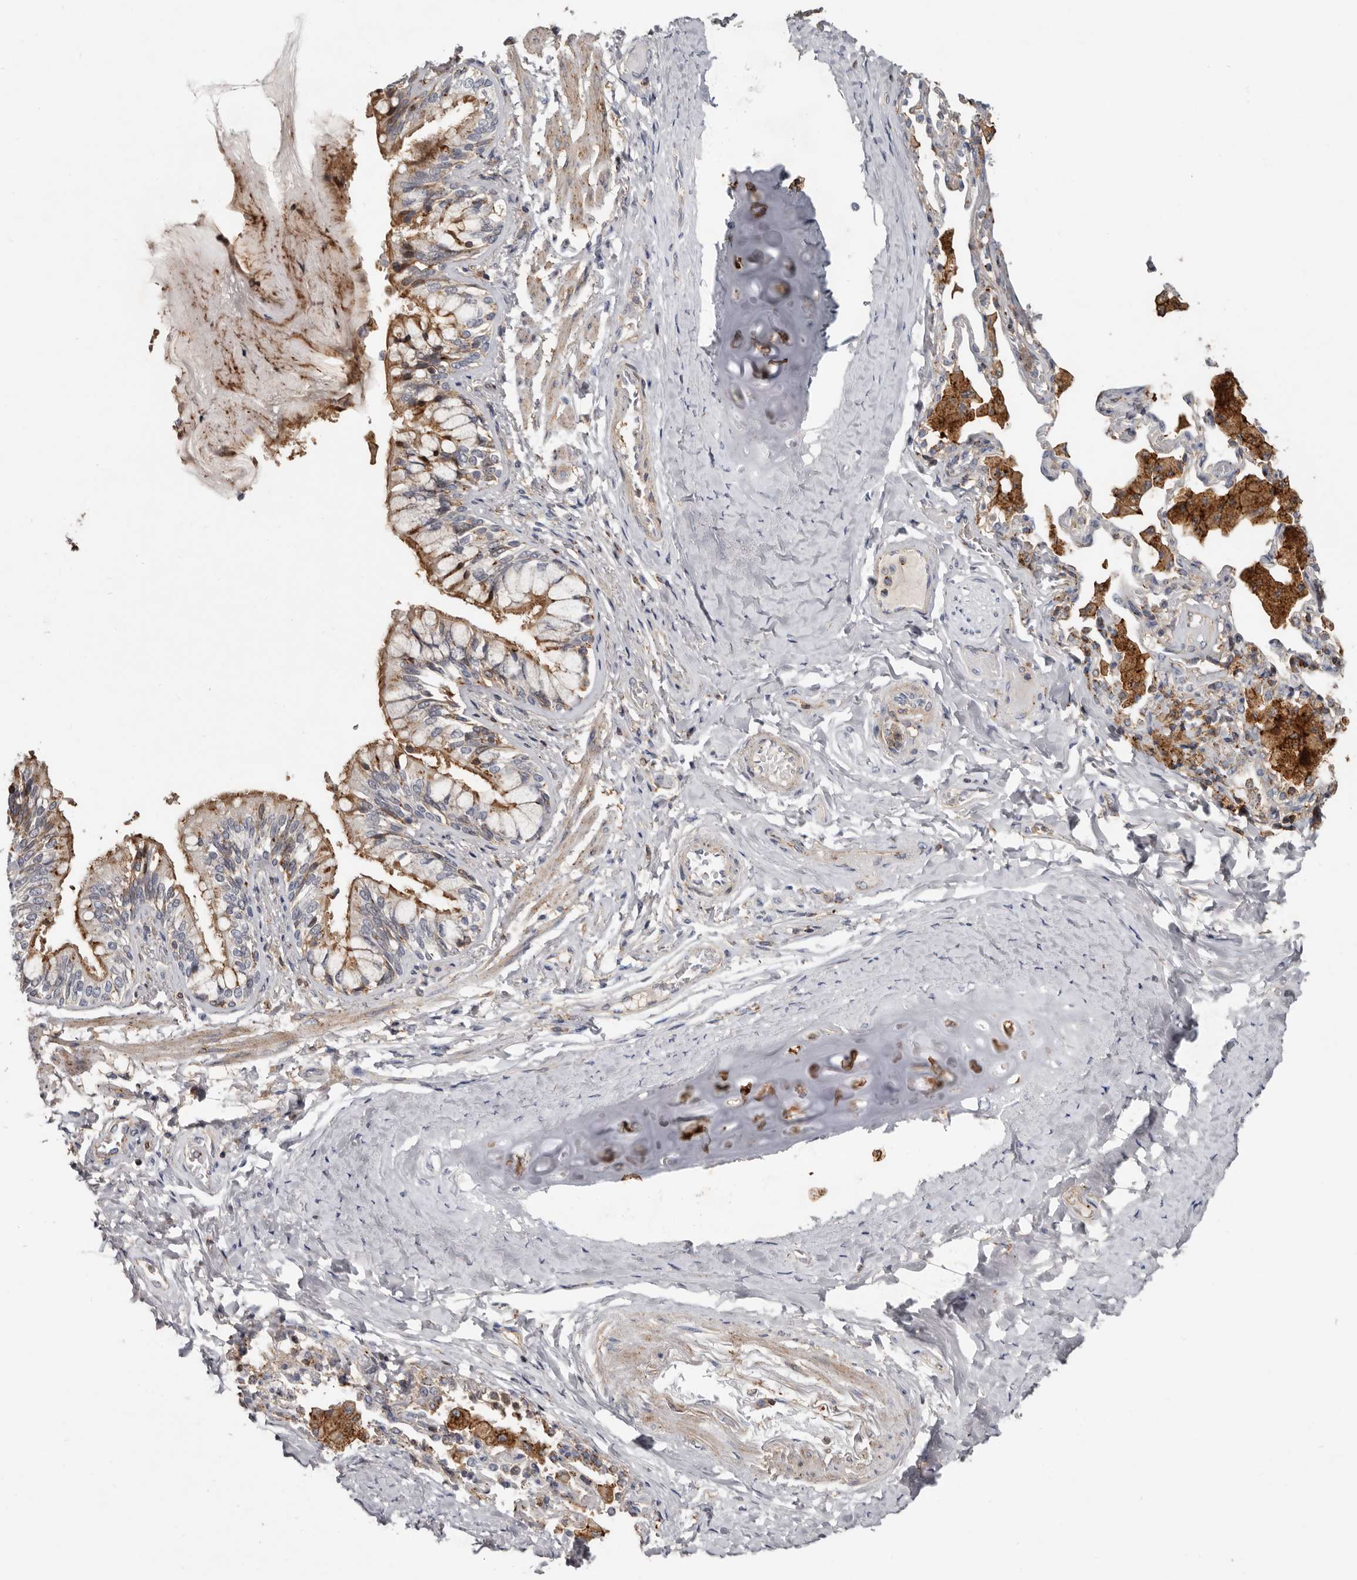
{"staining": {"intensity": "moderate", "quantity": ">75%", "location": "cytoplasmic/membranous"}, "tissue": "bronchus", "cell_type": "Respiratory epithelial cells", "image_type": "normal", "snomed": [{"axis": "morphology", "description": "Normal tissue, NOS"}, {"axis": "morphology", "description": "Inflammation, NOS"}, {"axis": "topography", "description": "Bronchus"}, {"axis": "topography", "description": "Lung"}], "caption": "This histopathology image reveals immunohistochemistry (IHC) staining of unremarkable human bronchus, with medium moderate cytoplasmic/membranous expression in approximately >75% of respiratory epithelial cells.", "gene": "KIF26B", "patient": {"sex": "female", "age": 46}}